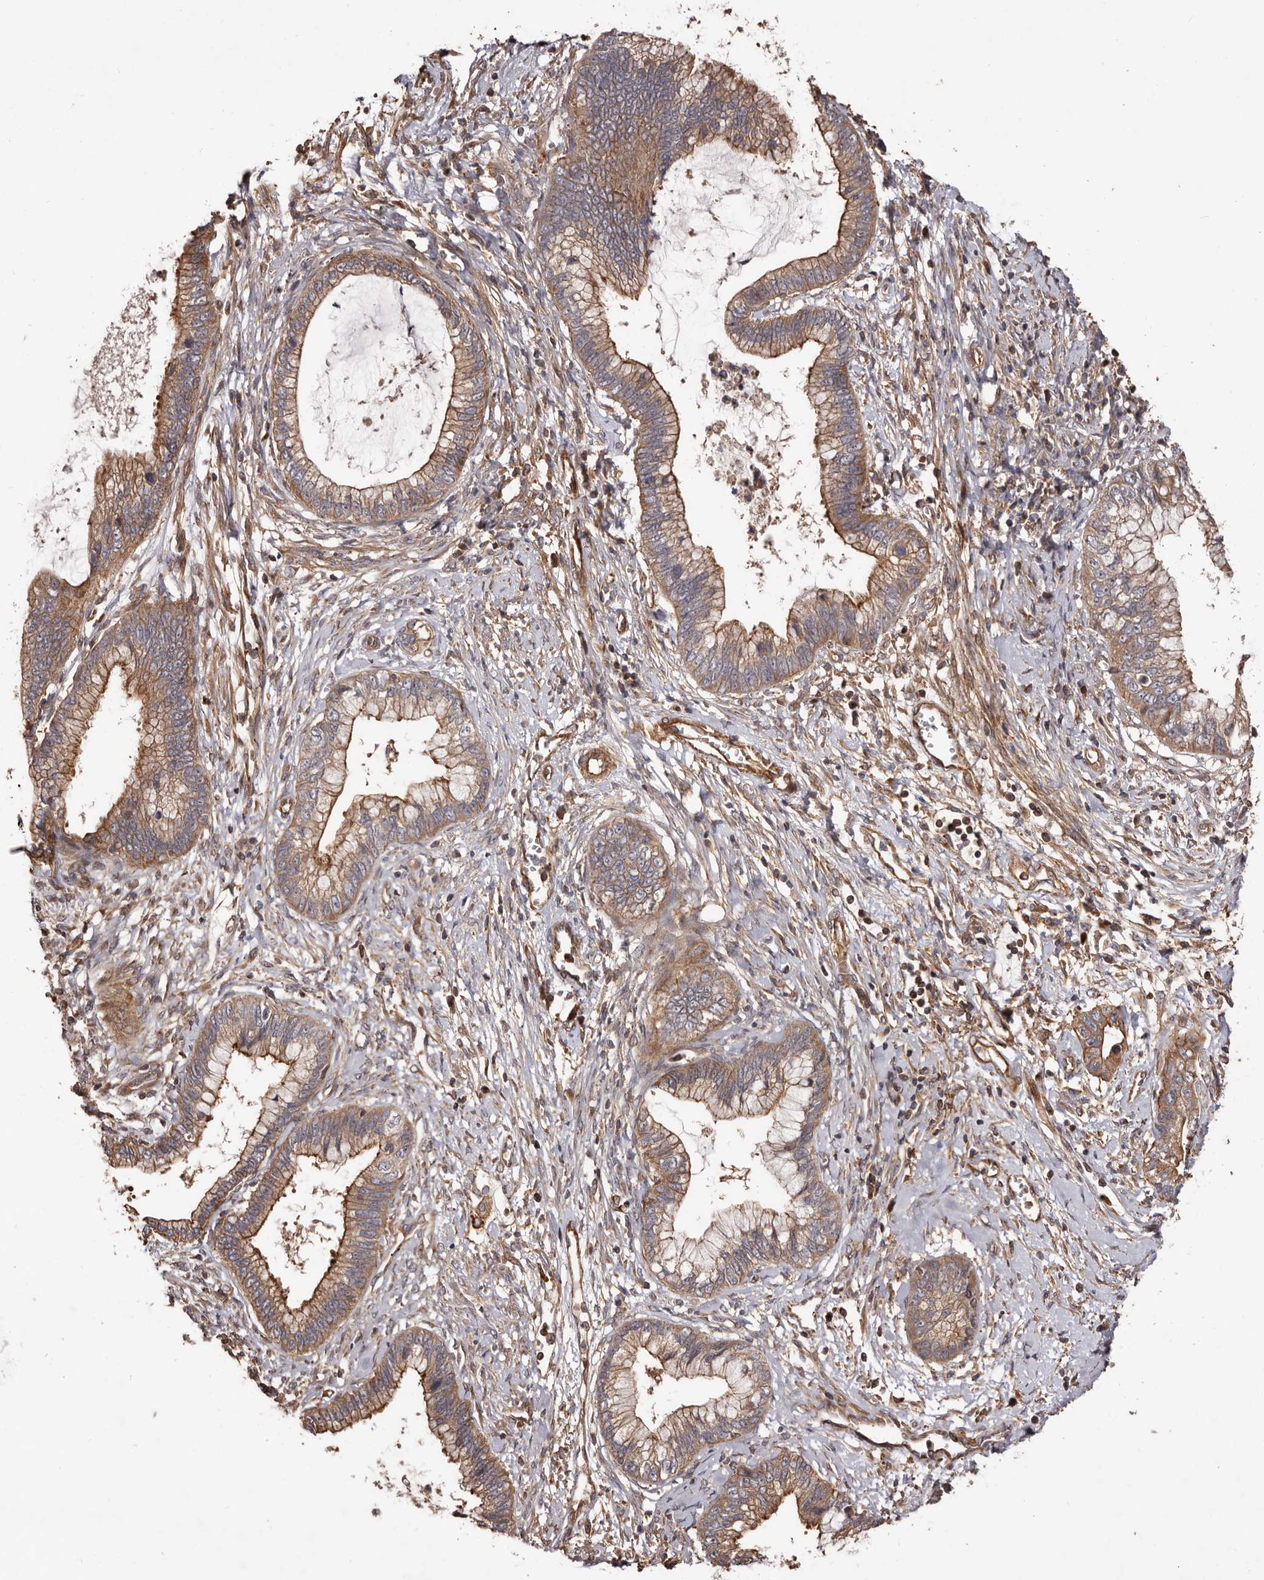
{"staining": {"intensity": "moderate", "quantity": ">75%", "location": "cytoplasmic/membranous"}, "tissue": "cervical cancer", "cell_type": "Tumor cells", "image_type": "cancer", "snomed": [{"axis": "morphology", "description": "Adenocarcinoma, NOS"}, {"axis": "topography", "description": "Cervix"}], "caption": "The immunohistochemical stain shows moderate cytoplasmic/membranous staining in tumor cells of cervical cancer tissue.", "gene": "GTPBP1", "patient": {"sex": "female", "age": 44}}